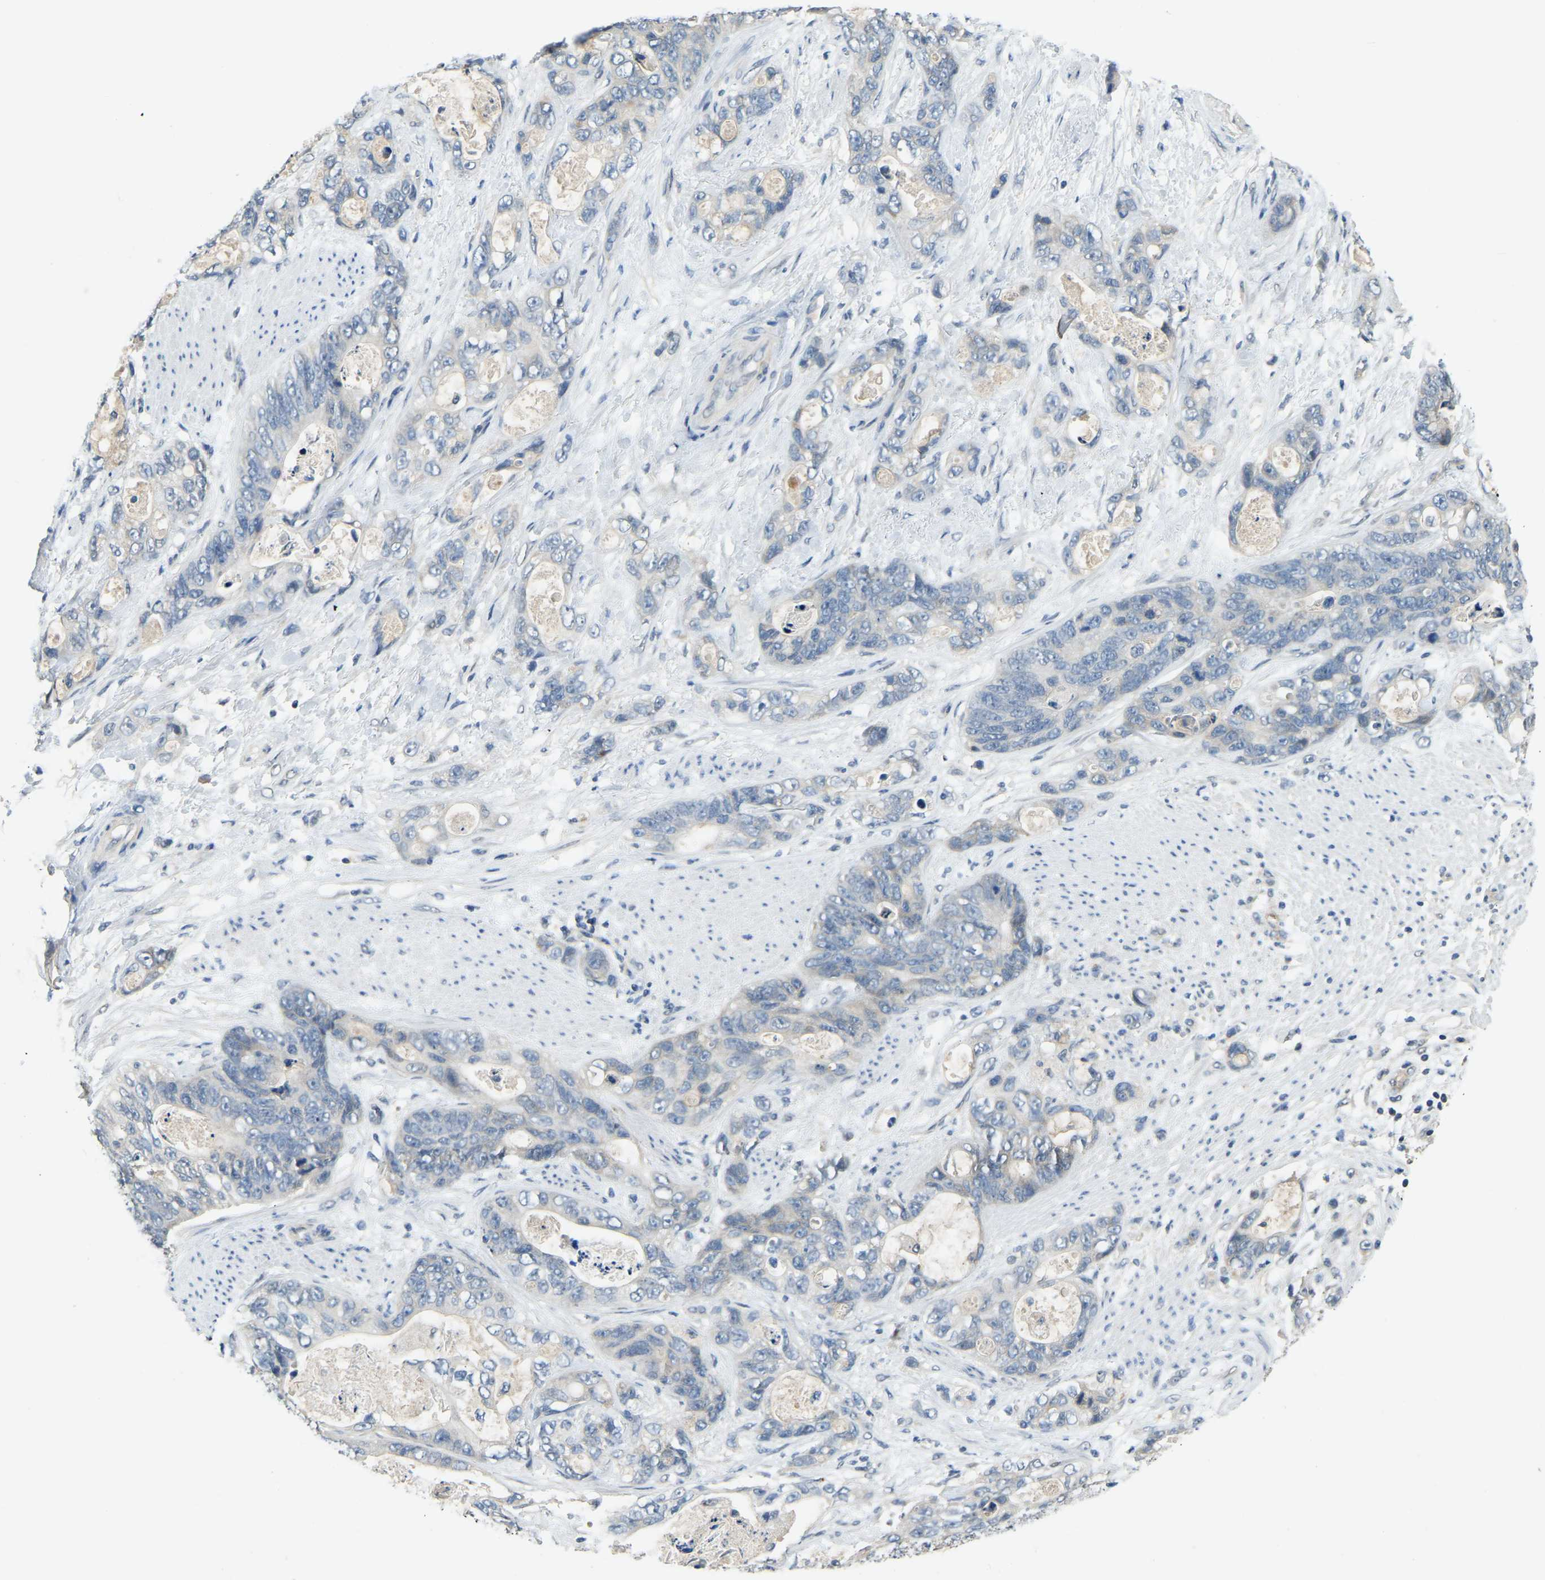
{"staining": {"intensity": "negative", "quantity": "none", "location": "none"}, "tissue": "stomach cancer", "cell_type": "Tumor cells", "image_type": "cancer", "snomed": [{"axis": "morphology", "description": "Normal tissue, NOS"}, {"axis": "morphology", "description": "Adenocarcinoma, NOS"}, {"axis": "topography", "description": "Stomach"}], "caption": "Human adenocarcinoma (stomach) stained for a protein using immunohistochemistry exhibits no staining in tumor cells.", "gene": "AHNAK", "patient": {"sex": "female", "age": 89}}